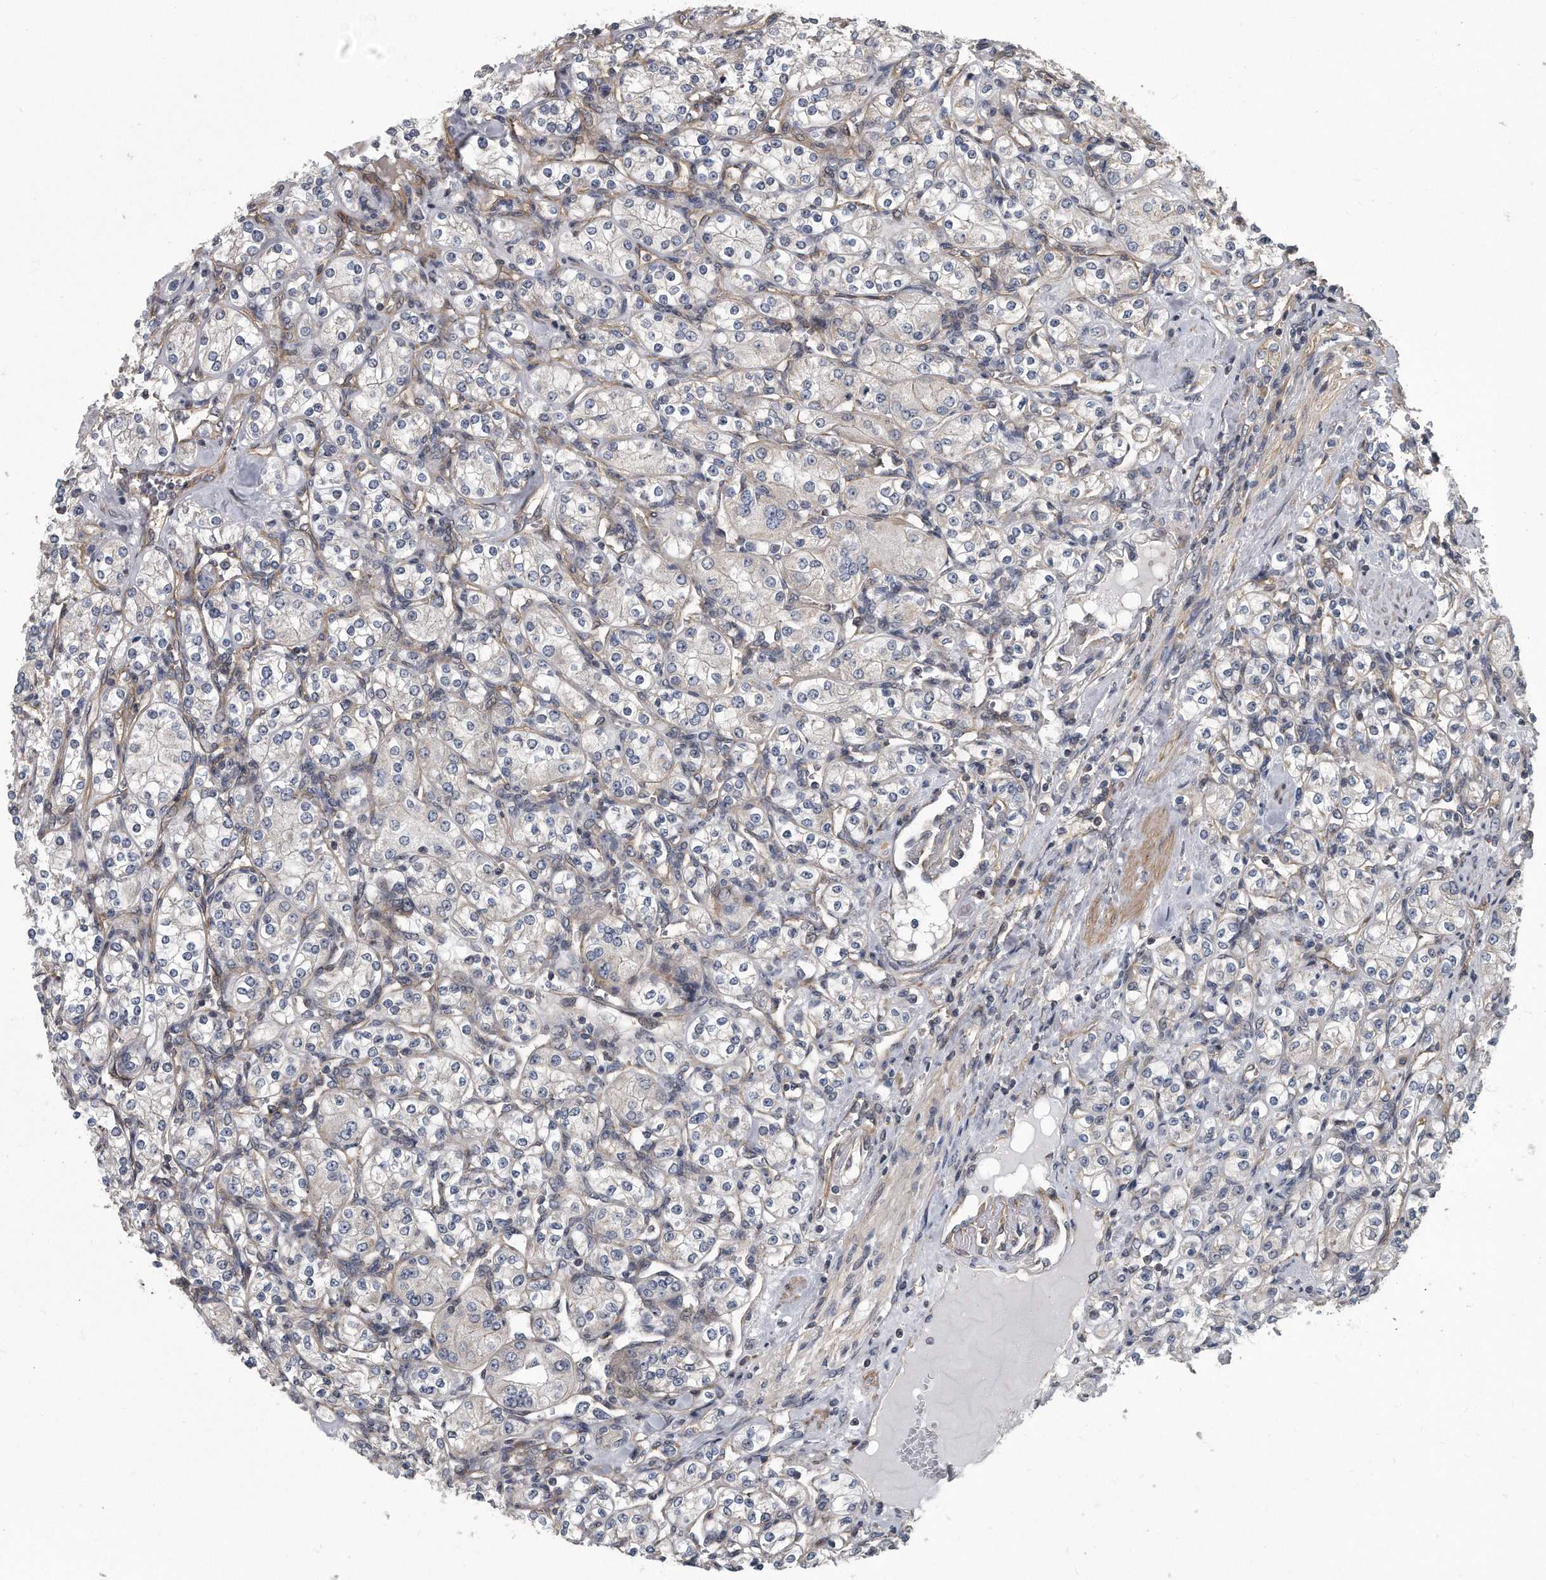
{"staining": {"intensity": "negative", "quantity": "none", "location": "none"}, "tissue": "renal cancer", "cell_type": "Tumor cells", "image_type": "cancer", "snomed": [{"axis": "morphology", "description": "Adenocarcinoma, NOS"}, {"axis": "topography", "description": "Kidney"}], "caption": "IHC micrograph of renal cancer stained for a protein (brown), which exhibits no positivity in tumor cells.", "gene": "ARMCX1", "patient": {"sex": "male", "age": 77}}